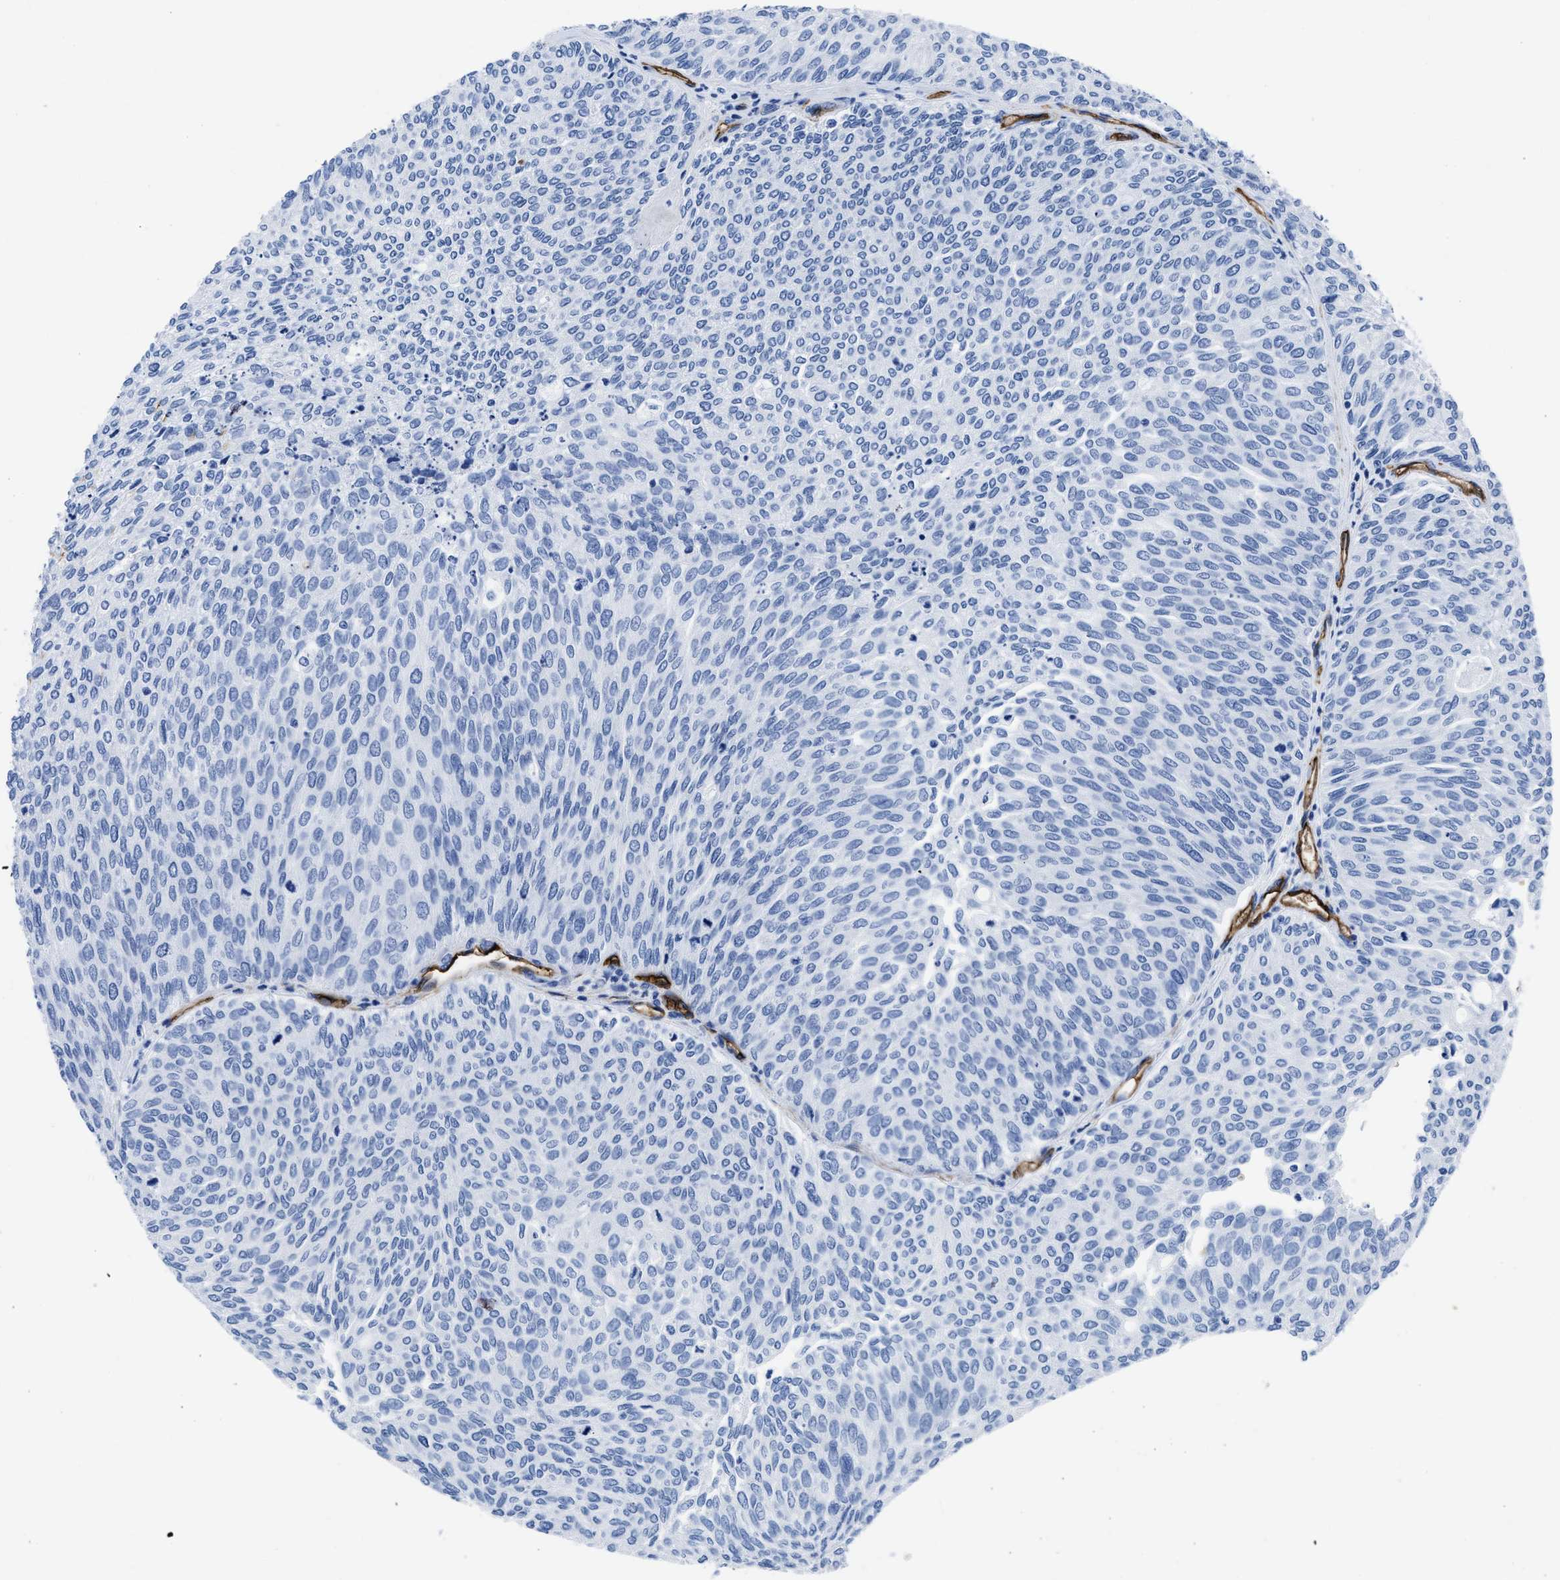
{"staining": {"intensity": "negative", "quantity": "none", "location": "none"}, "tissue": "urothelial cancer", "cell_type": "Tumor cells", "image_type": "cancer", "snomed": [{"axis": "morphology", "description": "Urothelial carcinoma, Low grade"}, {"axis": "topography", "description": "Urinary bladder"}], "caption": "Urothelial carcinoma (low-grade) was stained to show a protein in brown. There is no significant staining in tumor cells.", "gene": "AQP1", "patient": {"sex": "female", "age": 79}}